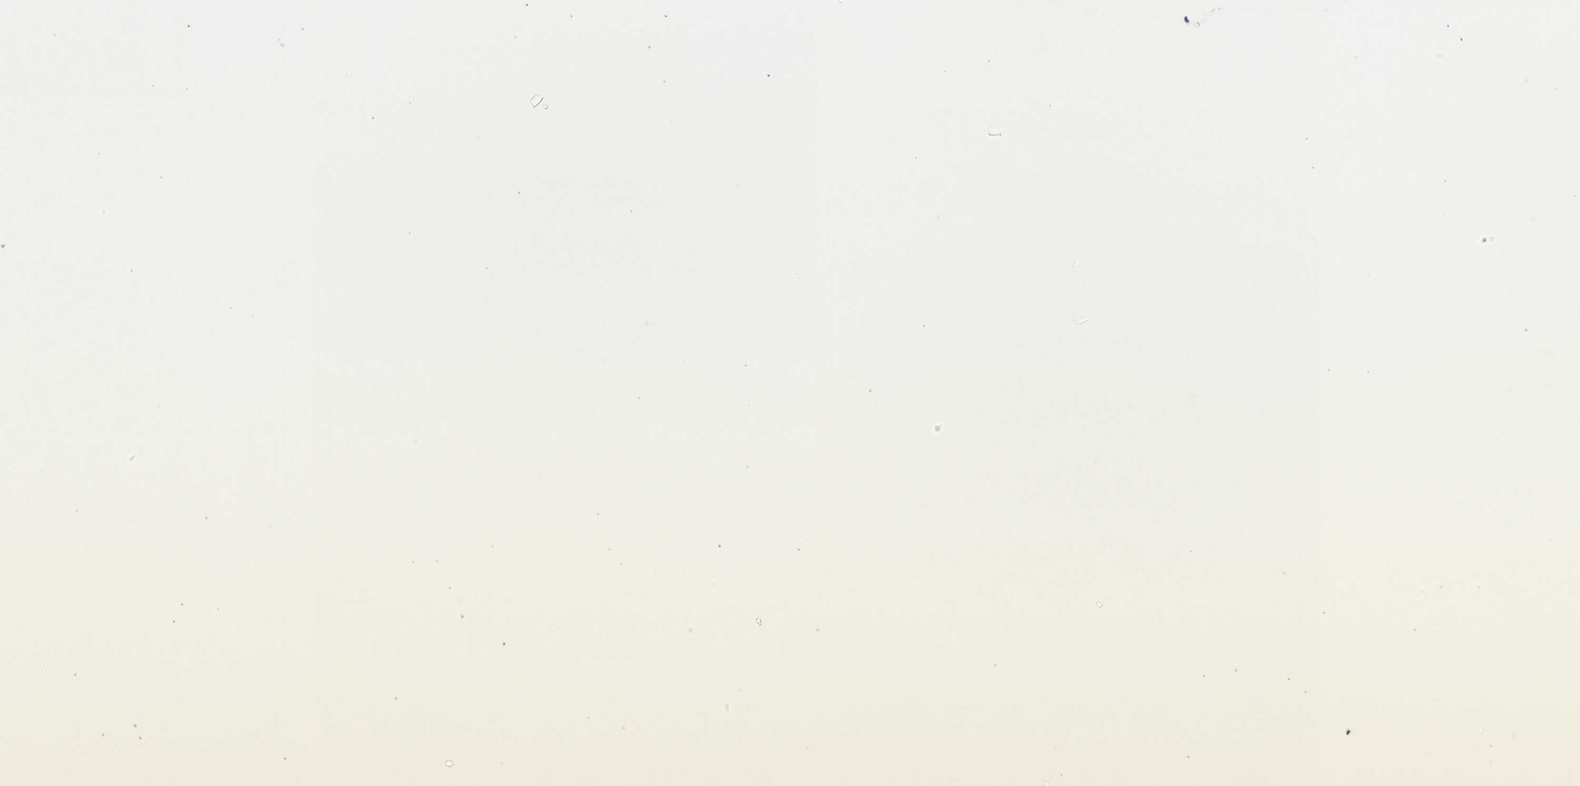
{"staining": {"intensity": "weak", "quantity": "25%-75%", "location": "cytoplasmic/membranous"}, "tissue": "lymphoma", "cell_type": "Tumor cells", "image_type": "cancer", "snomed": [{"axis": "morphology", "description": "Malignant lymphoma, non-Hodgkin's type, Low grade"}, {"axis": "topography", "description": "Lymph node"}], "caption": "There is low levels of weak cytoplasmic/membranous staining in tumor cells of lymphoma, as demonstrated by immunohistochemical staining (brown color).", "gene": "GALNT5", "patient": {"sex": "female", "age": 67}}